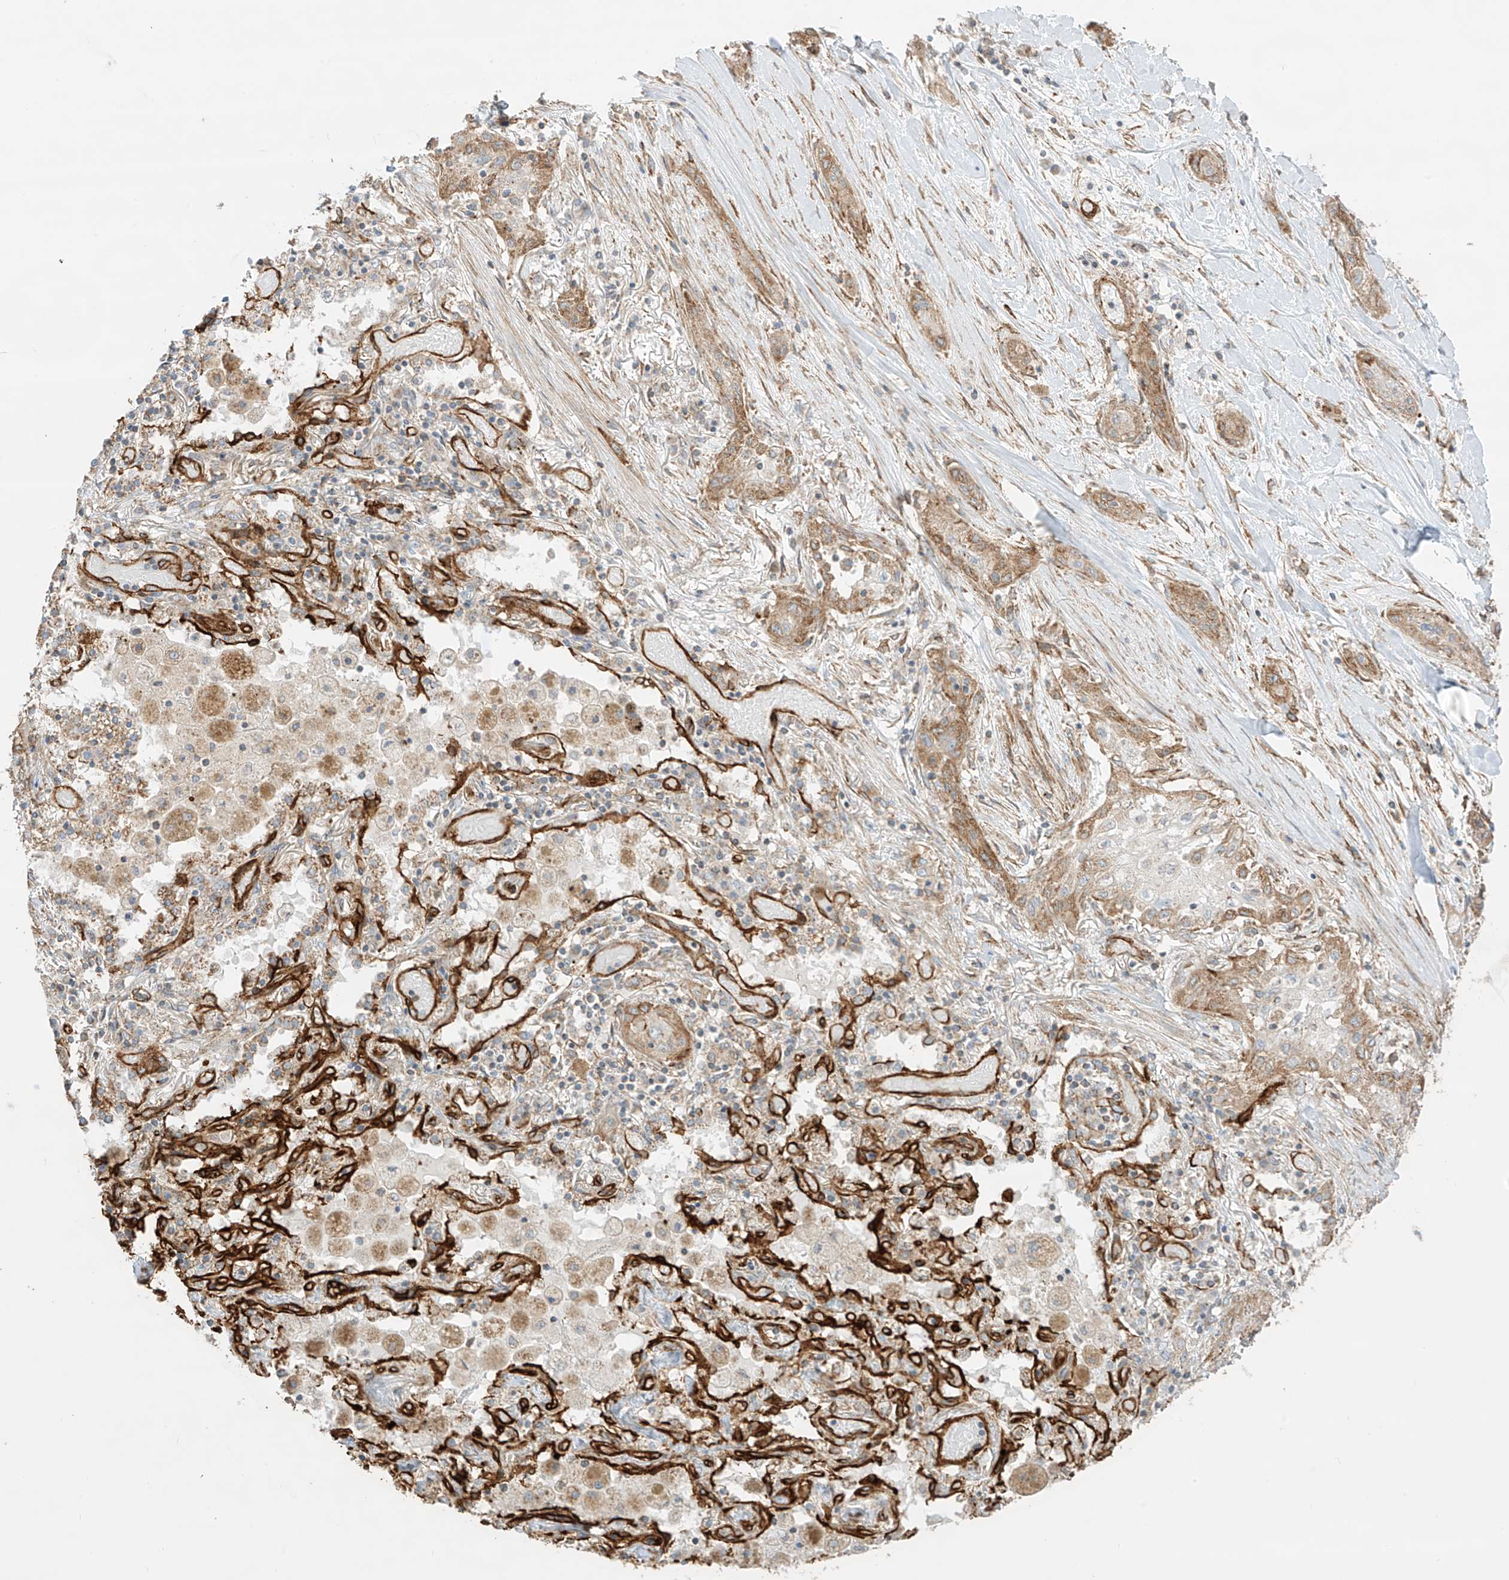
{"staining": {"intensity": "moderate", "quantity": ">75%", "location": "cytoplasmic/membranous"}, "tissue": "lung cancer", "cell_type": "Tumor cells", "image_type": "cancer", "snomed": [{"axis": "morphology", "description": "Squamous cell carcinoma, NOS"}, {"axis": "topography", "description": "Lung"}], "caption": "A photomicrograph showing moderate cytoplasmic/membranous expression in approximately >75% of tumor cells in lung cancer, as visualized by brown immunohistochemical staining.", "gene": "ABCB7", "patient": {"sex": "female", "age": 47}}